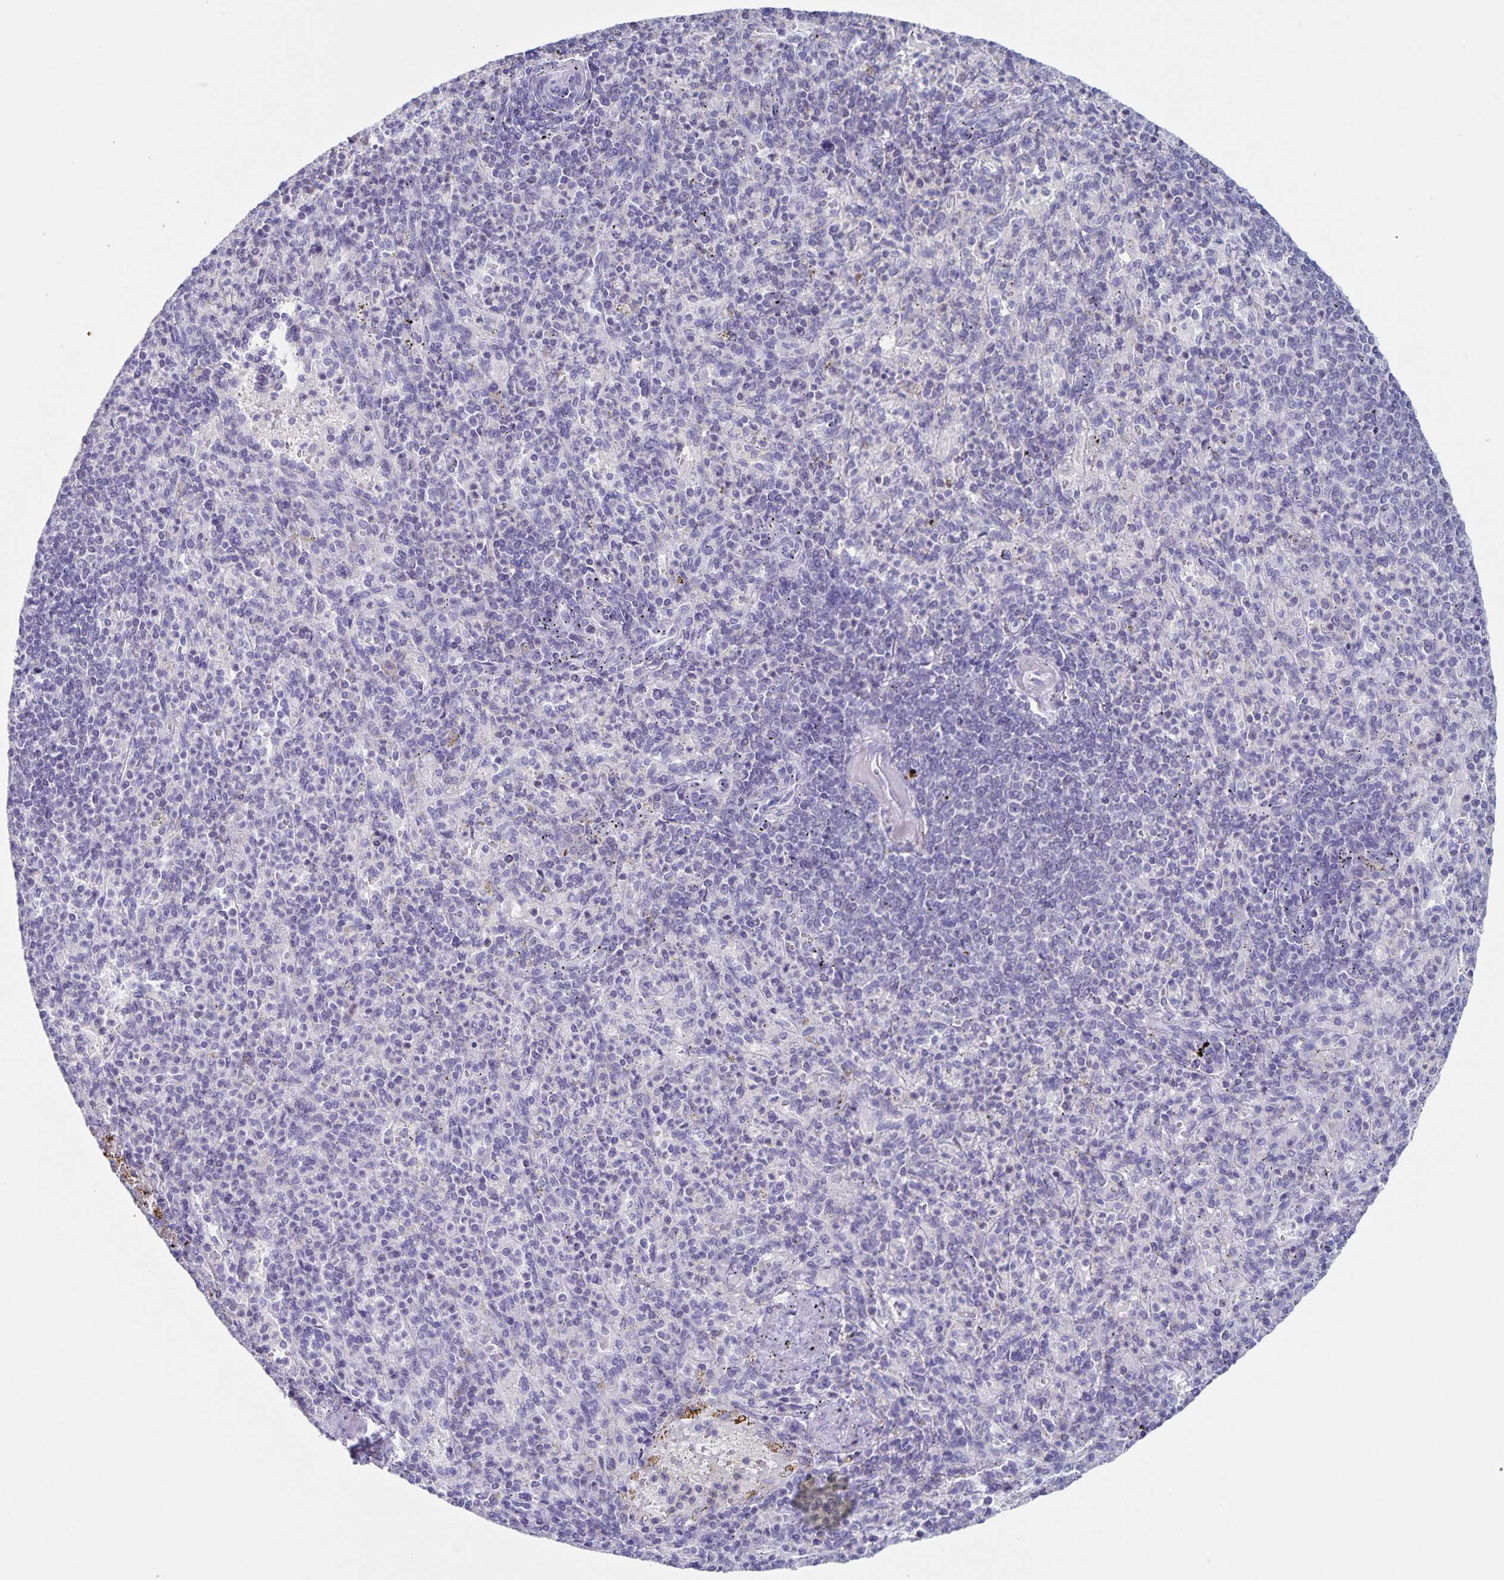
{"staining": {"intensity": "negative", "quantity": "none", "location": "none"}, "tissue": "spleen", "cell_type": "Cells in red pulp", "image_type": "normal", "snomed": [{"axis": "morphology", "description": "Normal tissue, NOS"}, {"axis": "topography", "description": "Spleen"}], "caption": "Immunohistochemistry histopathology image of normal spleen: human spleen stained with DAB exhibits no significant protein expression in cells in red pulp.", "gene": "RPL36A", "patient": {"sex": "female", "age": 74}}